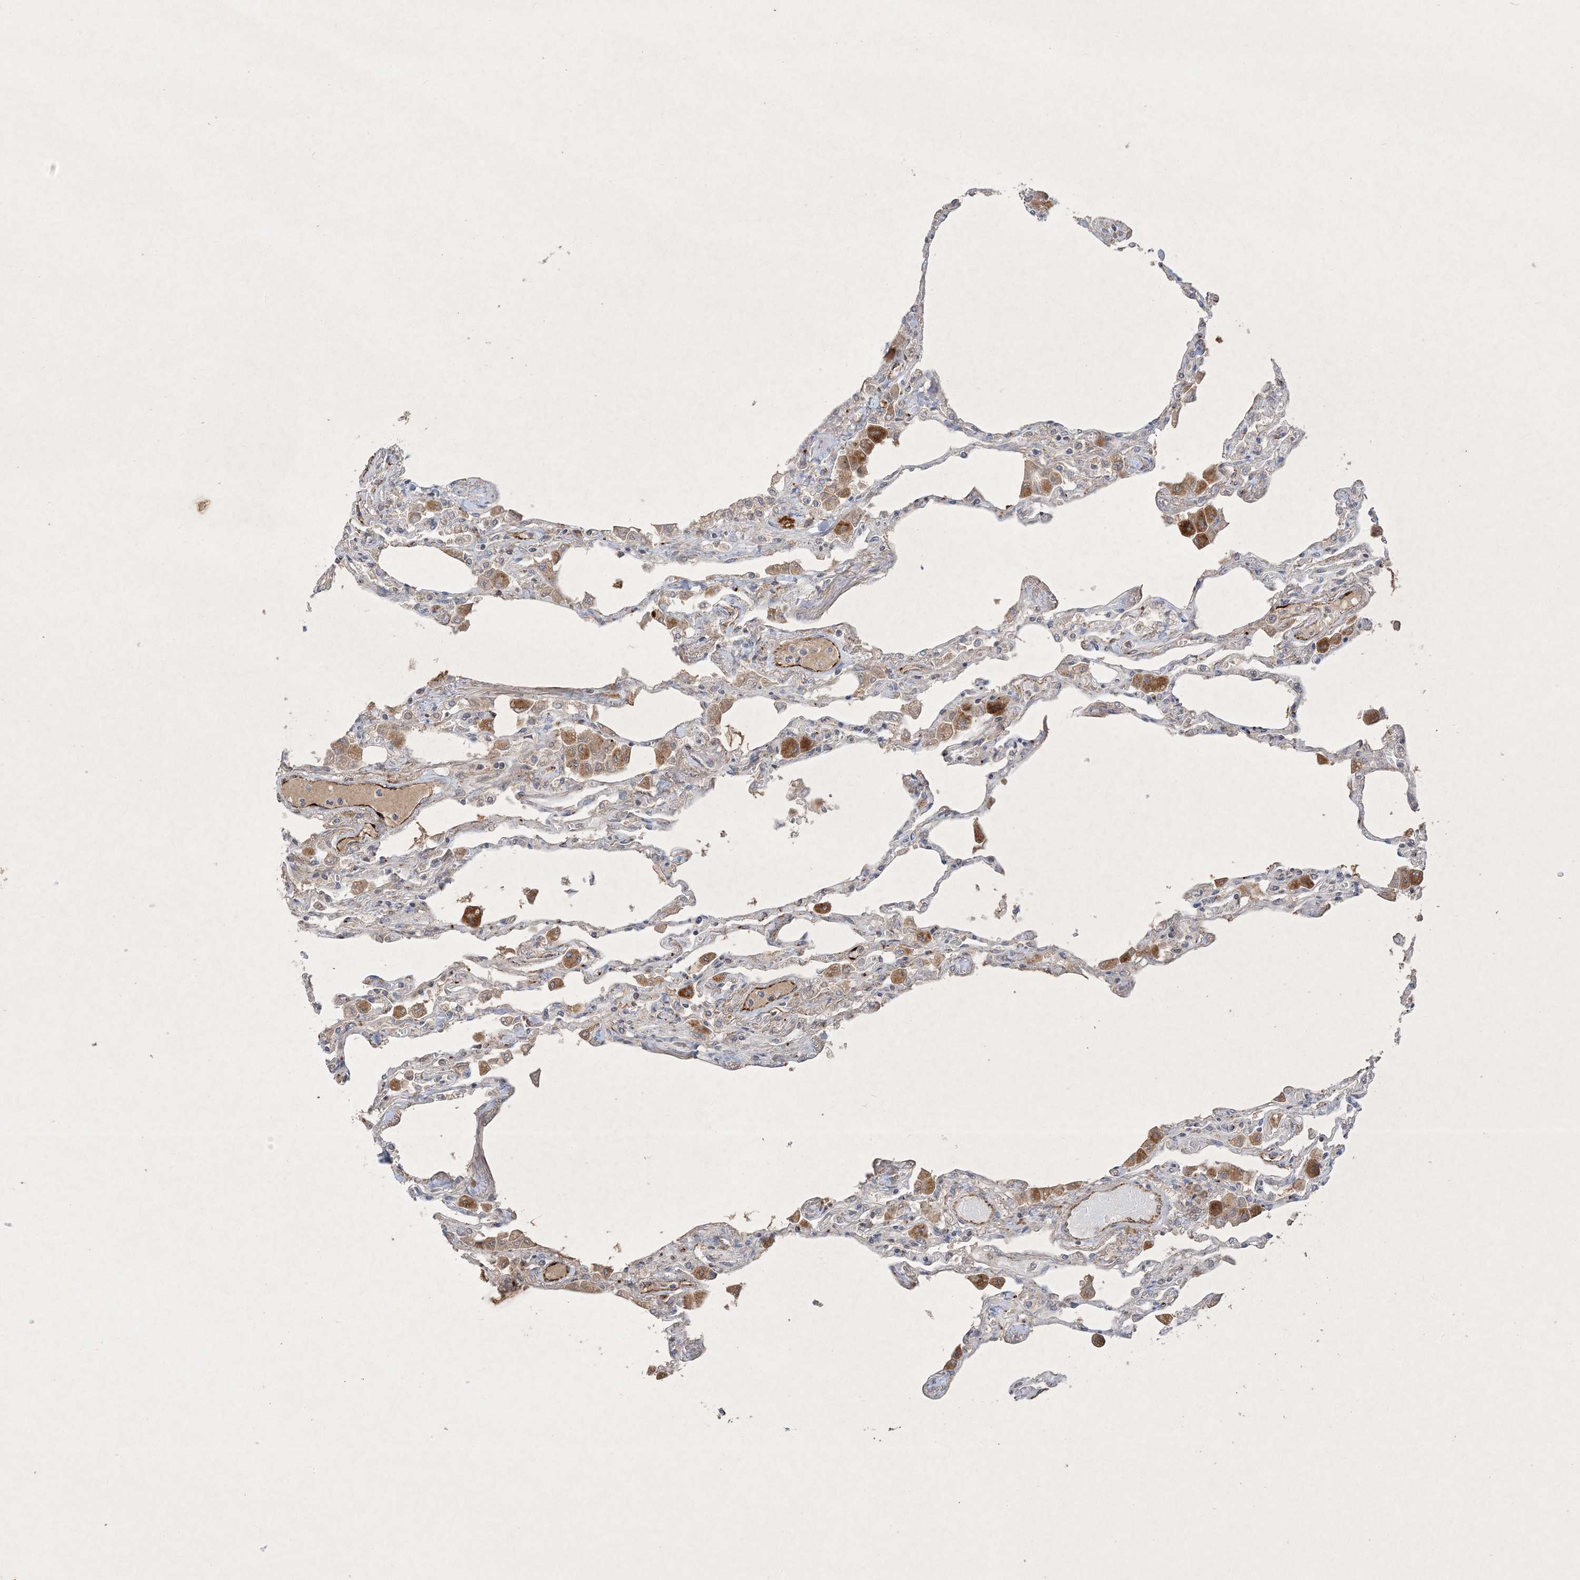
{"staining": {"intensity": "weak", "quantity": "<25%", "location": "cytoplasmic/membranous"}, "tissue": "lung", "cell_type": "Alveolar cells", "image_type": "normal", "snomed": [{"axis": "morphology", "description": "Normal tissue, NOS"}, {"axis": "topography", "description": "Bronchus"}, {"axis": "topography", "description": "Lung"}], "caption": "This is a photomicrograph of immunohistochemistry staining of benign lung, which shows no staining in alveolar cells. The staining was performed using DAB (3,3'-diaminobenzidine) to visualize the protein expression in brown, while the nuclei were stained in blue with hematoxylin (Magnification: 20x).", "gene": "PRSS36", "patient": {"sex": "female", "age": 49}}